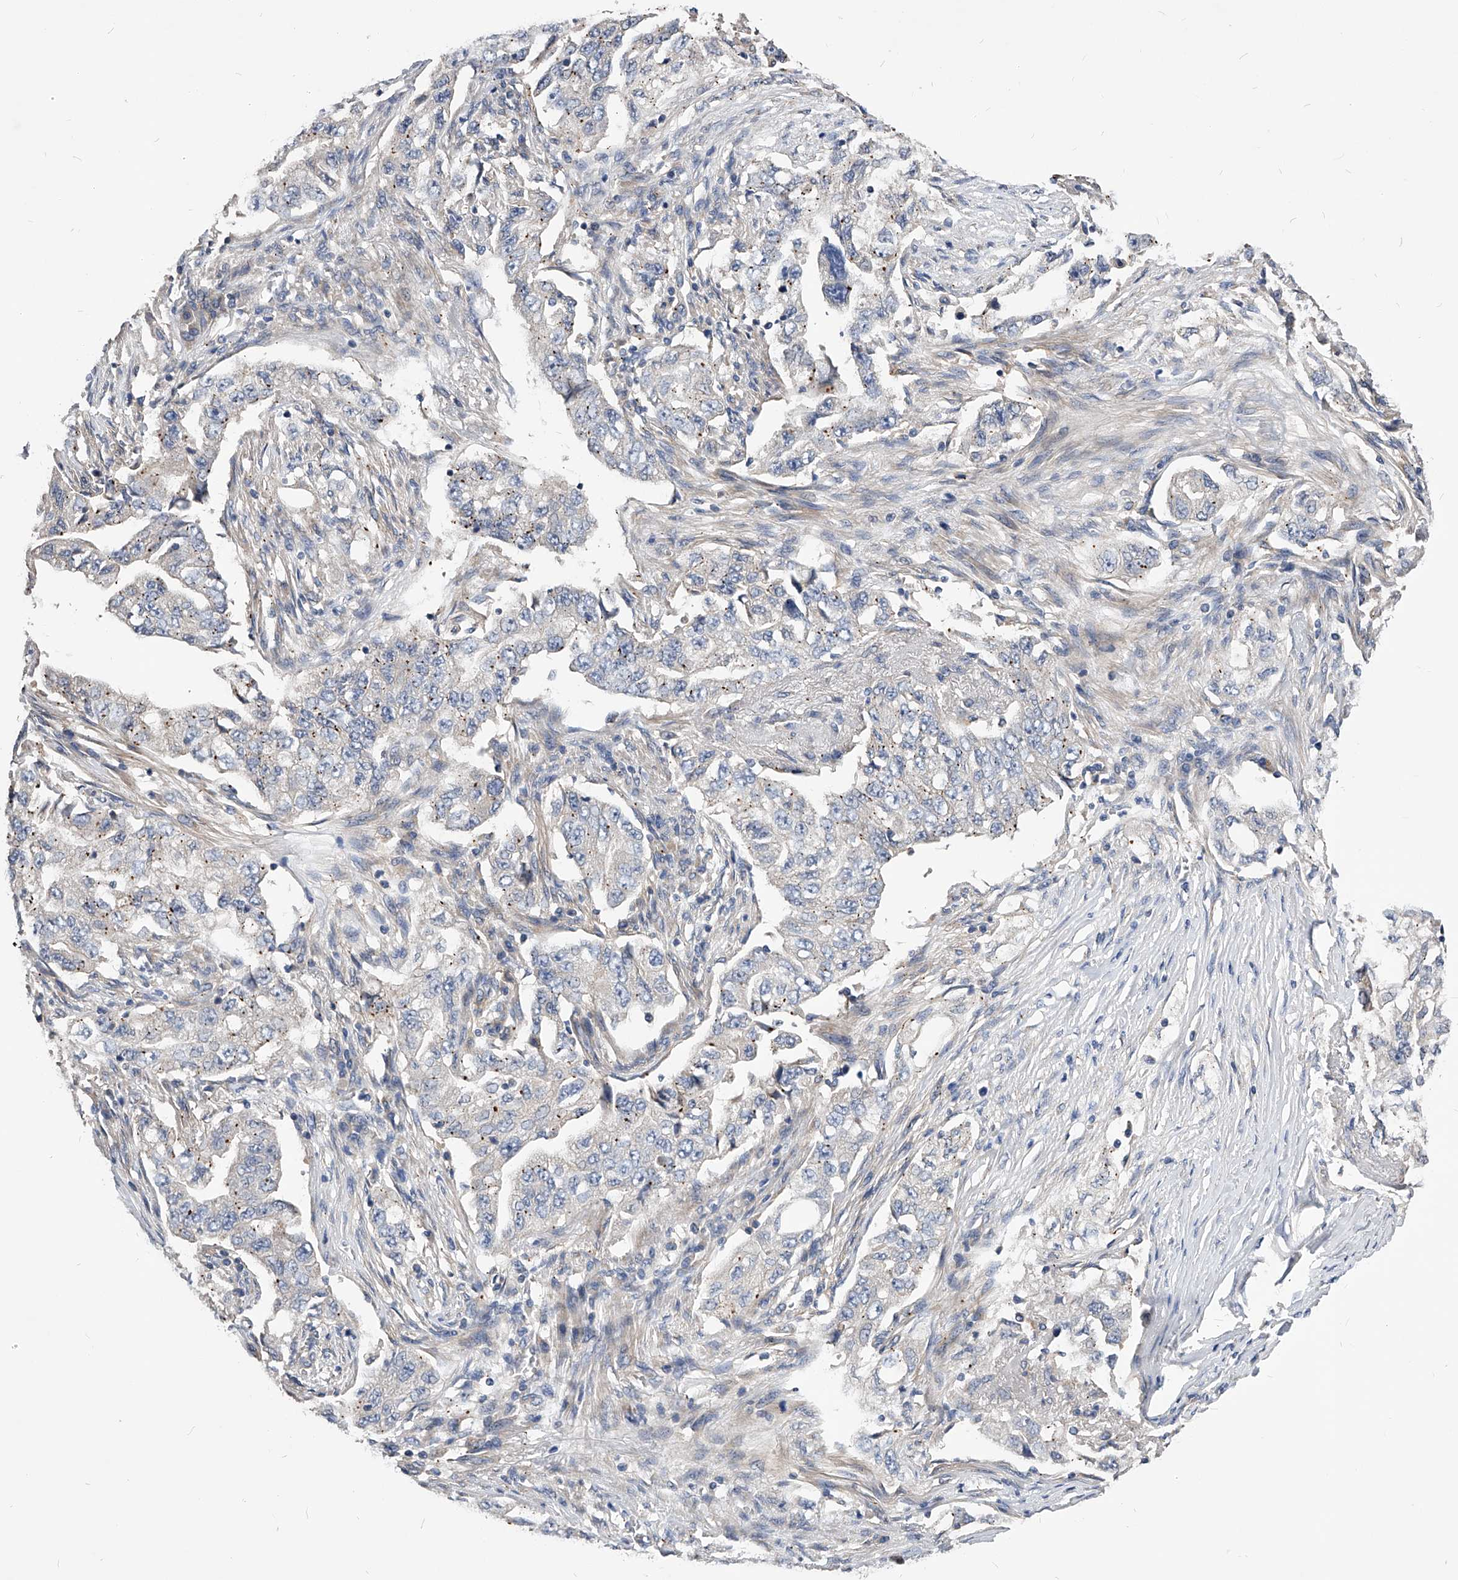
{"staining": {"intensity": "weak", "quantity": "<25%", "location": "cytoplasmic/membranous"}, "tissue": "lung cancer", "cell_type": "Tumor cells", "image_type": "cancer", "snomed": [{"axis": "morphology", "description": "Adenocarcinoma, NOS"}, {"axis": "topography", "description": "Lung"}], "caption": "Immunohistochemistry (IHC) of adenocarcinoma (lung) exhibits no positivity in tumor cells. Brightfield microscopy of IHC stained with DAB (brown) and hematoxylin (blue), captured at high magnification.", "gene": "ARL4C", "patient": {"sex": "female", "age": 51}}